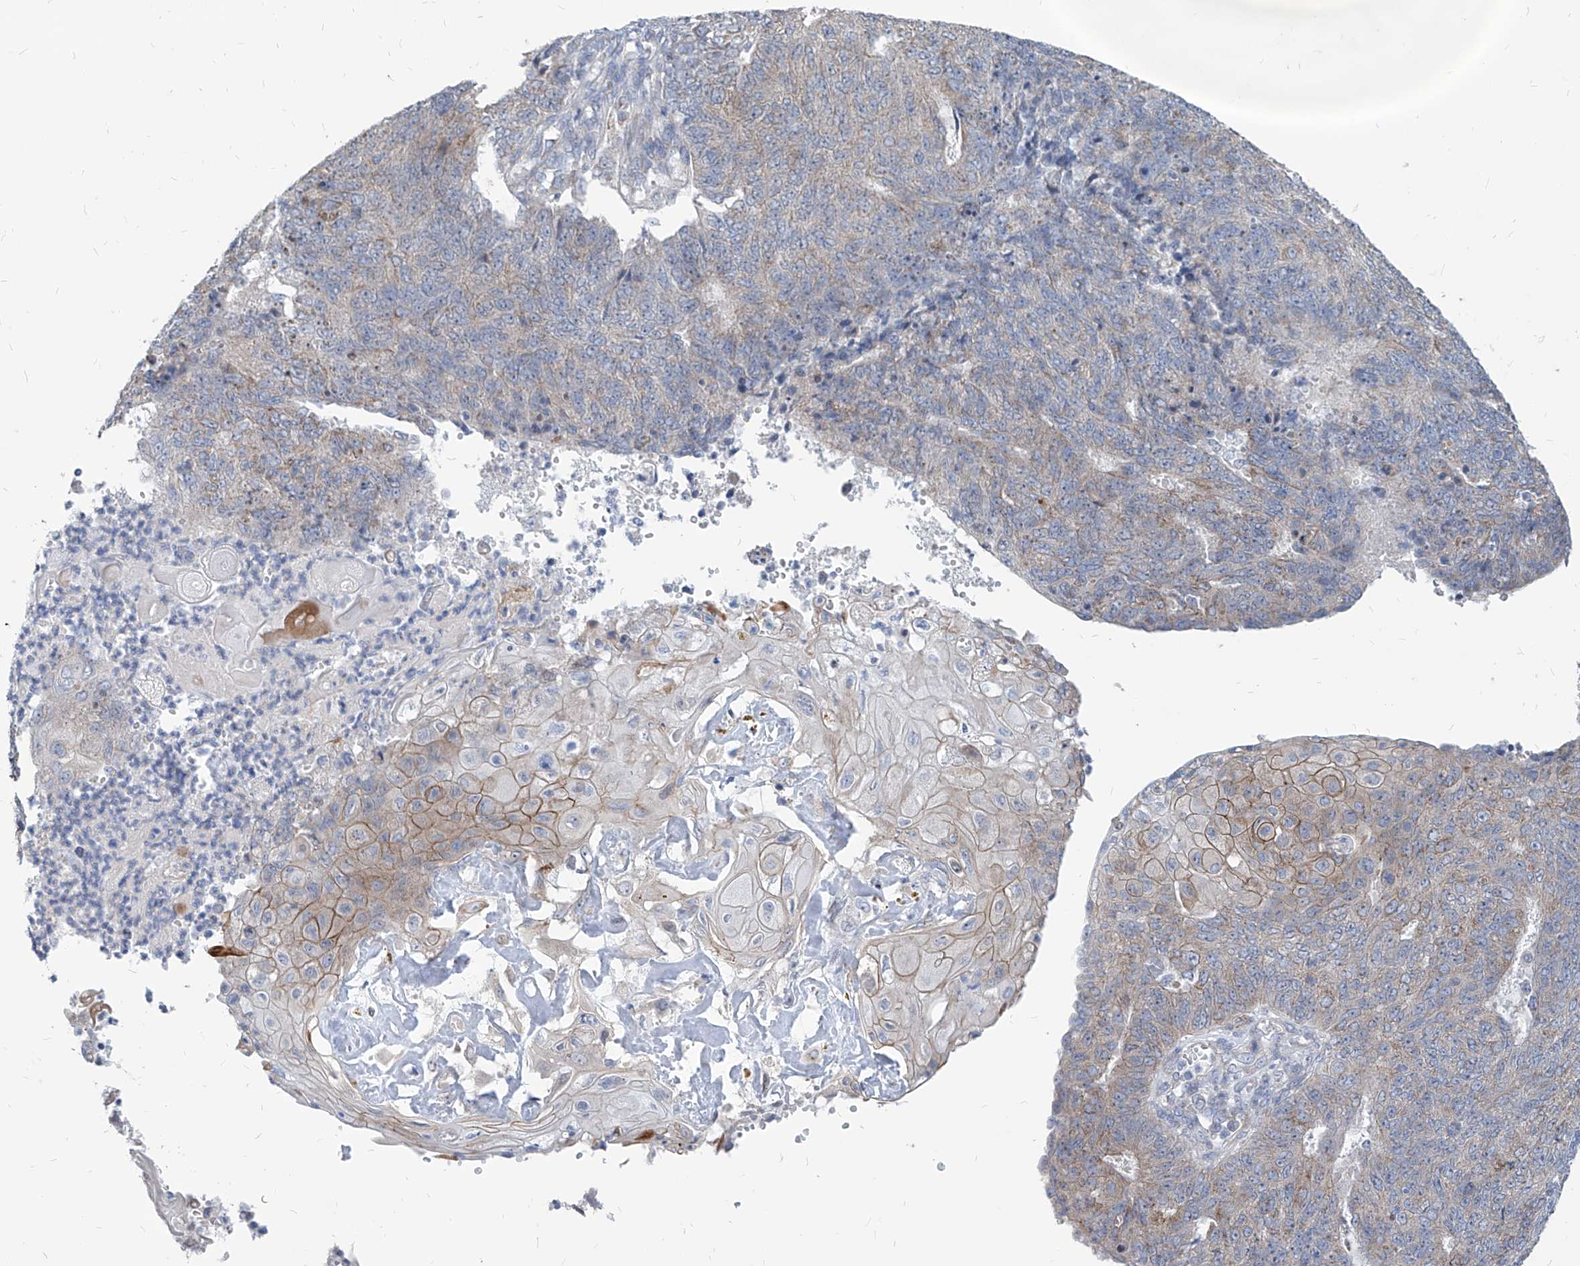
{"staining": {"intensity": "moderate", "quantity": "<25%", "location": "cytoplasmic/membranous"}, "tissue": "endometrial cancer", "cell_type": "Tumor cells", "image_type": "cancer", "snomed": [{"axis": "morphology", "description": "Adenocarcinoma, NOS"}, {"axis": "topography", "description": "Endometrium"}], "caption": "Moderate cytoplasmic/membranous expression for a protein is appreciated in approximately <25% of tumor cells of endometrial cancer using immunohistochemistry (IHC).", "gene": "AGPS", "patient": {"sex": "female", "age": 32}}